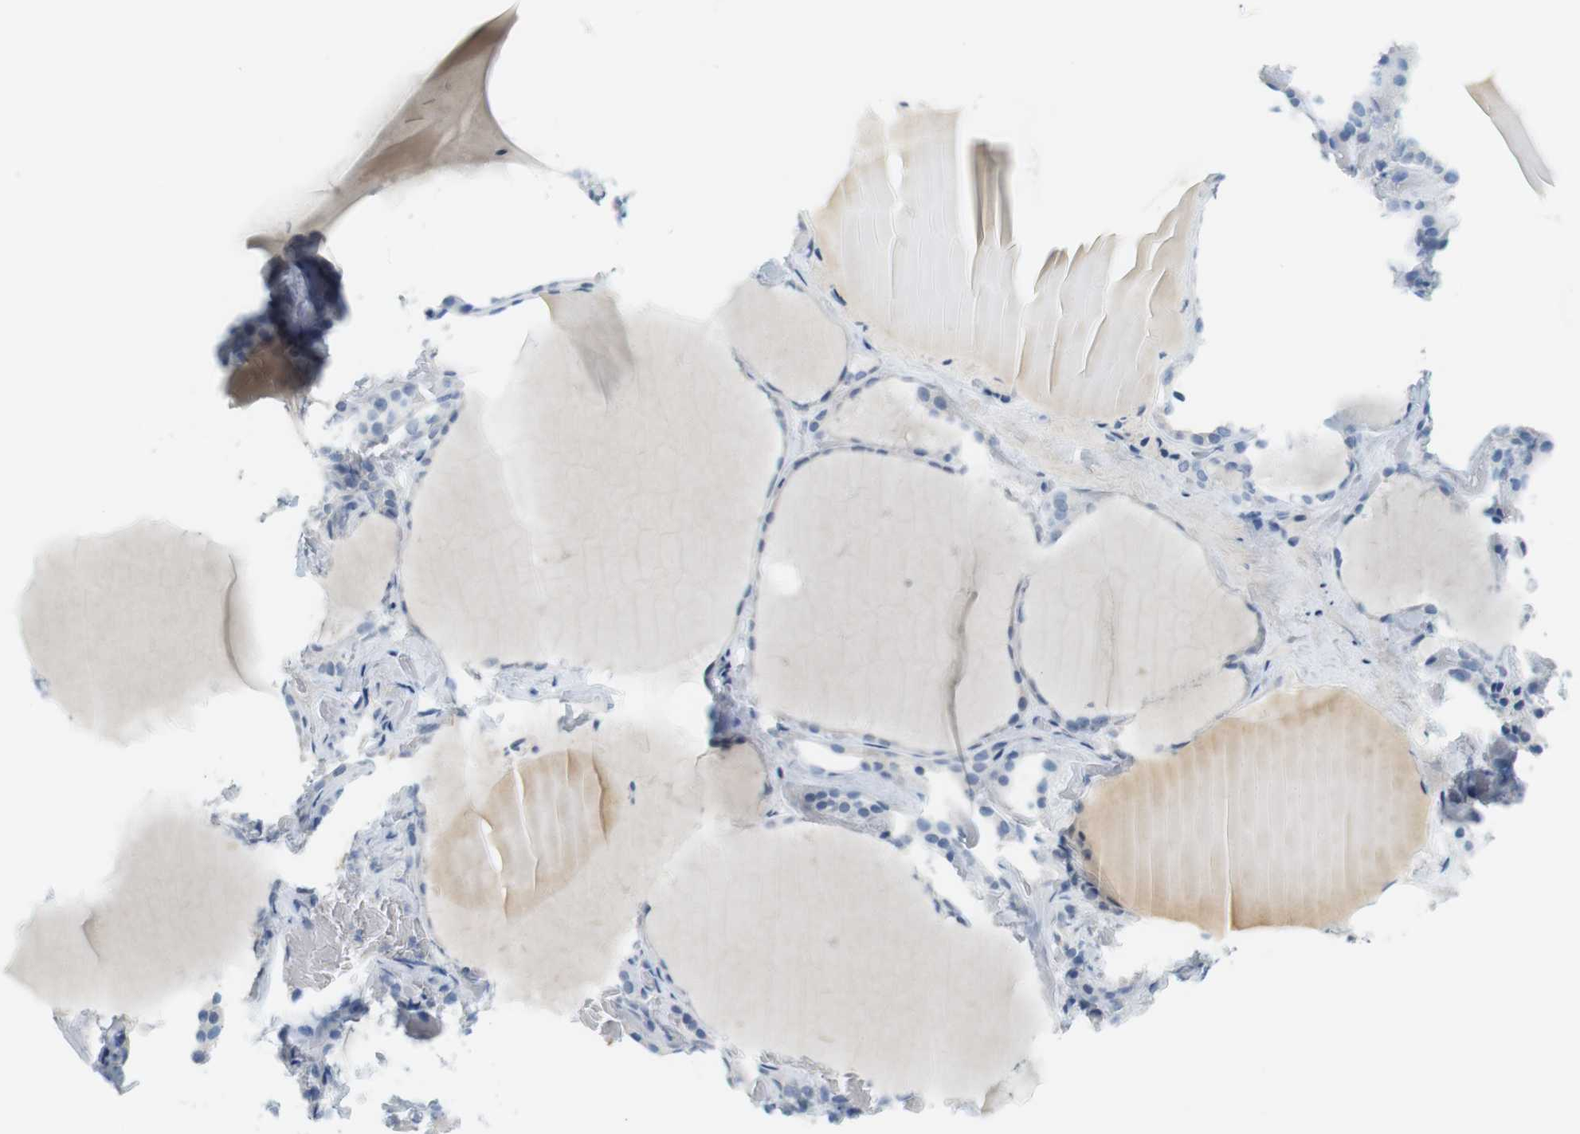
{"staining": {"intensity": "weak", "quantity": "25%-75%", "location": "cytoplasmic/membranous"}, "tissue": "thyroid gland", "cell_type": "Glandular cells", "image_type": "normal", "snomed": [{"axis": "morphology", "description": "Normal tissue, NOS"}, {"axis": "topography", "description": "Thyroid gland"}], "caption": "Immunohistochemical staining of unremarkable thyroid gland displays 25%-75% levels of weak cytoplasmic/membranous protein expression in about 25%-75% of glandular cells.", "gene": "MUC5B", "patient": {"sex": "female", "age": 22}}